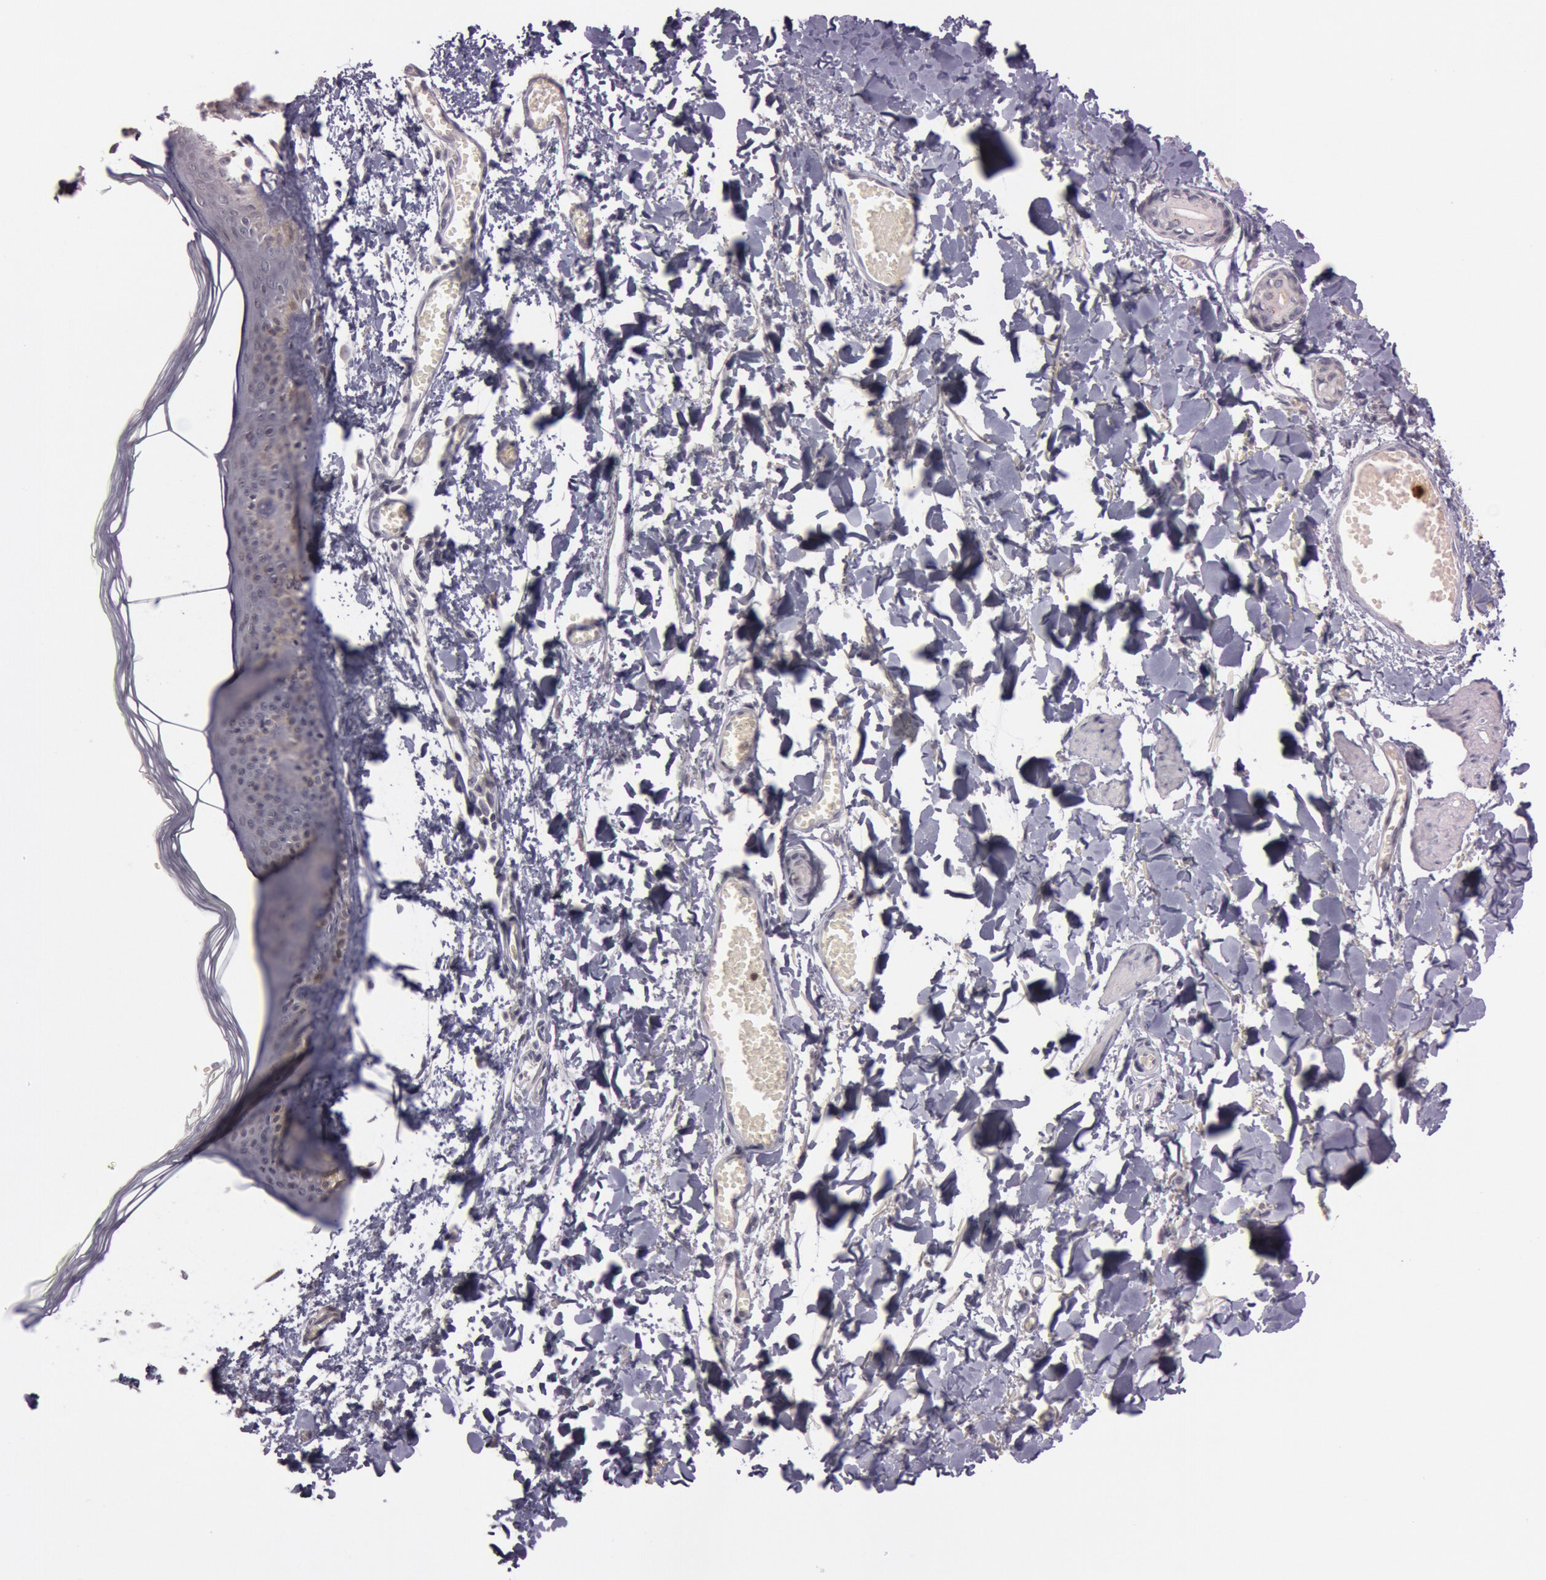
{"staining": {"intensity": "negative", "quantity": "none", "location": "none"}, "tissue": "skin", "cell_type": "Fibroblasts", "image_type": "normal", "snomed": [{"axis": "morphology", "description": "Normal tissue, NOS"}, {"axis": "morphology", "description": "Sarcoma, NOS"}, {"axis": "topography", "description": "Skin"}, {"axis": "topography", "description": "Soft tissue"}], "caption": "Image shows no significant protein staining in fibroblasts of benign skin. (DAB (3,3'-diaminobenzidine) immunohistochemistry visualized using brightfield microscopy, high magnification).", "gene": "KDM6A", "patient": {"sex": "female", "age": 51}}